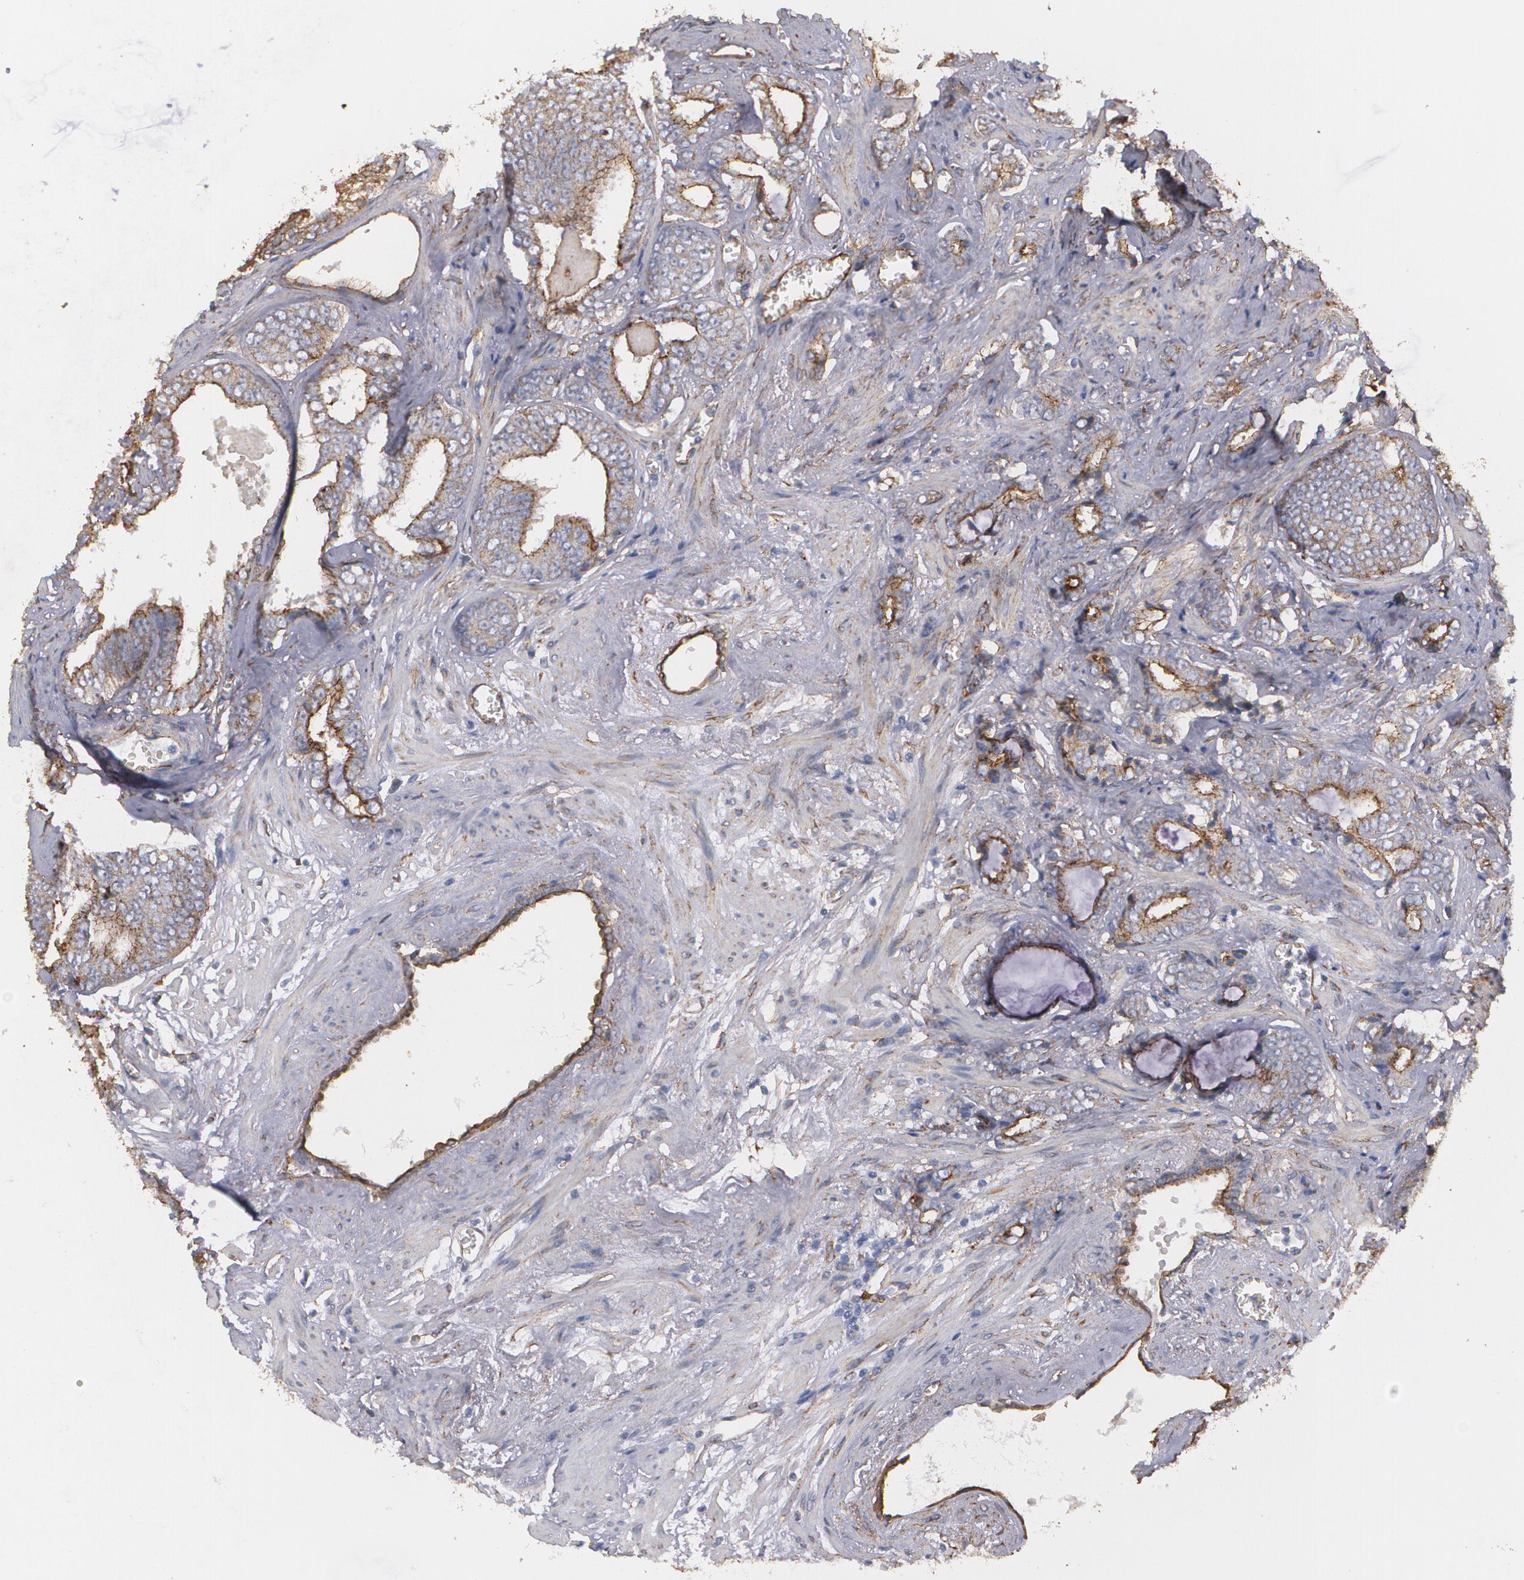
{"staining": {"intensity": "moderate", "quantity": ">75%", "location": "cytoplasmic/membranous"}, "tissue": "prostate cancer", "cell_type": "Tumor cells", "image_type": "cancer", "snomed": [{"axis": "morphology", "description": "Adenocarcinoma, Medium grade"}, {"axis": "topography", "description": "Prostate"}], "caption": "Immunohistochemistry (IHC) (DAB (3,3'-diaminobenzidine)) staining of human adenocarcinoma (medium-grade) (prostate) demonstrates moderate cytoplasmic/membranous protein expression in approximately >75% of tumor cells. Immunohistochemistry stains the protein in brown and the nuclei are stained blue.", "gene": "TJP1", "patient": {"sex": "male", "age": 79}}